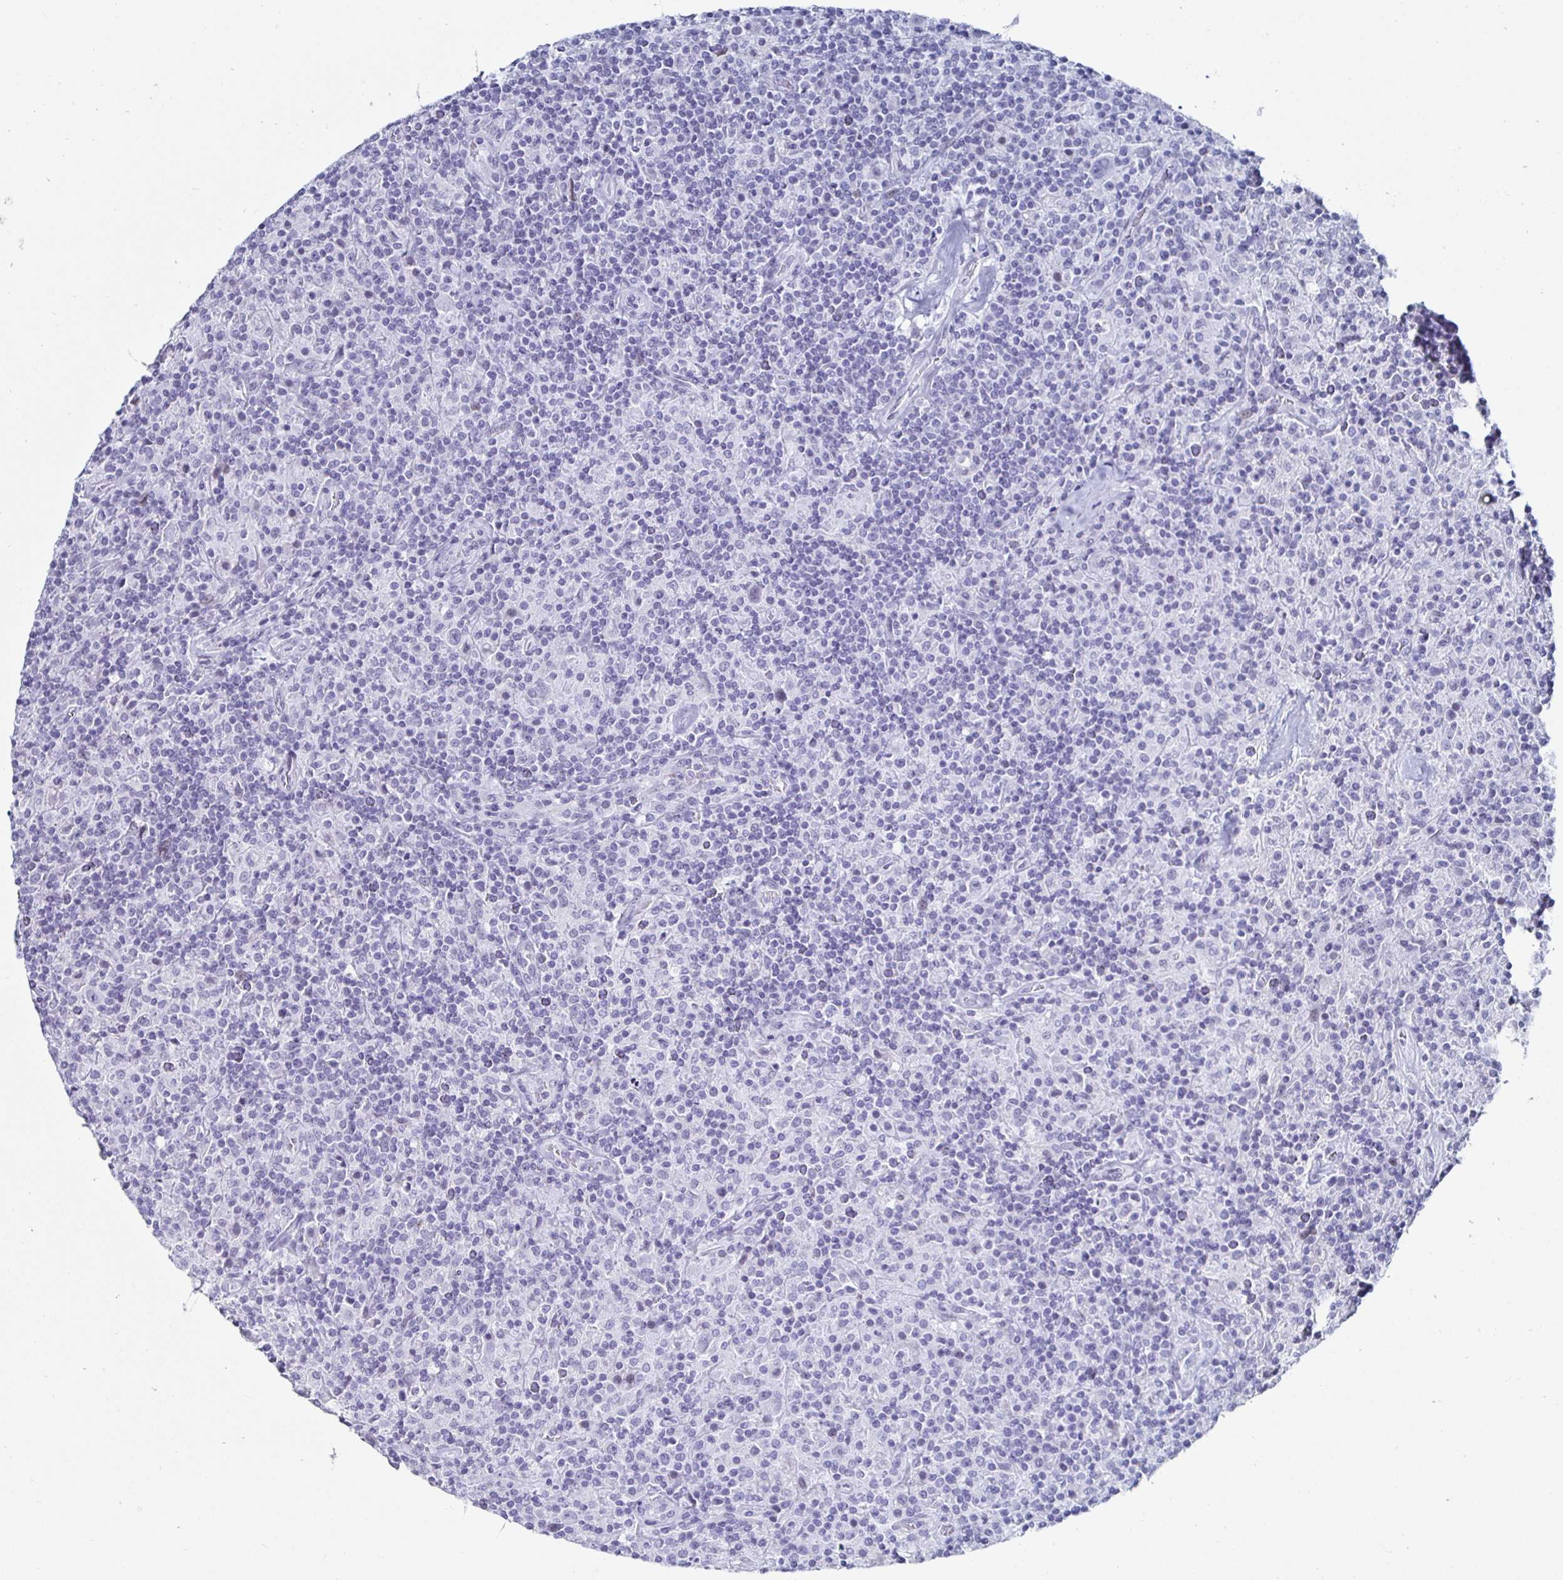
{"staining": {"intensity": "negative", "quantity": "none", "location": "none"}, "tissue": "lymphoma", "cell_type": "Tumor cells", "image_type": "cancer", "snomed": [{"axis": "morphology", "description": "Hodgkin's disease, NOS"}, {"axis": "topography", "description": "Lymph node"}], "caption": "IHC image of neoplastic tissue: human Hodgkin's disease stained with DAB (3,3'-diaminobenzidine) demonstrates no significant protein staining in tumor cells. Nuclei are stained in blue.", "gene": "KRT4", "patient": {"sex": "male", "age": 70}}